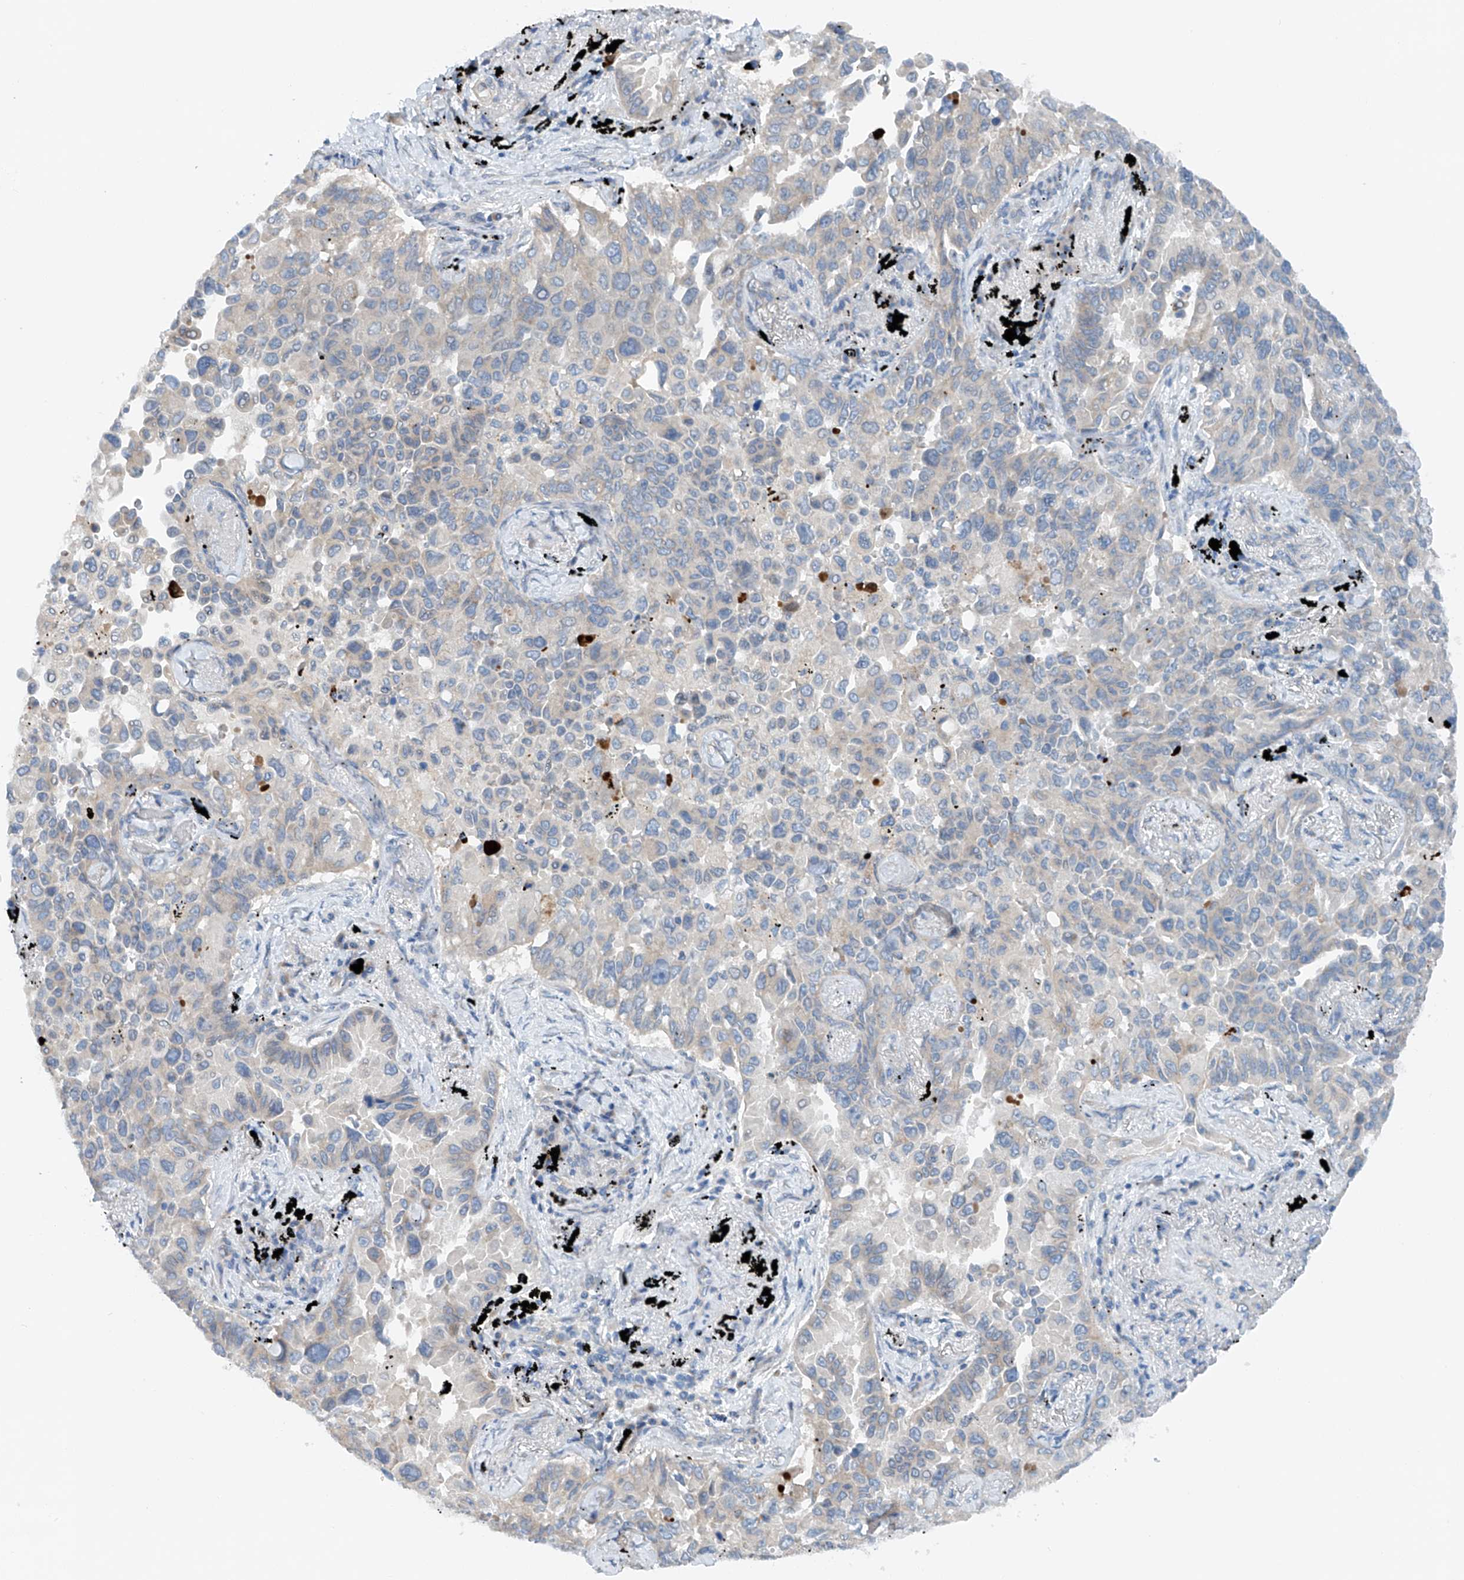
{"staining": {"intensity": "negative", "quantity": "none", "location": "none"}, "tissue": "lung cancer", "cell_type": "Tumor cells", "image_type": "cancer", "snomed": [{"axis": "morphology", "description": "Adenocarcinoma, NOS"}, {"axis": "topography", "description": "Lung"}], "caption": "Tumor cells show no significant staining in lung adenocarcinoma.", "gene": "CEP85L", "patient": {"sex": "female", "age": 67}}